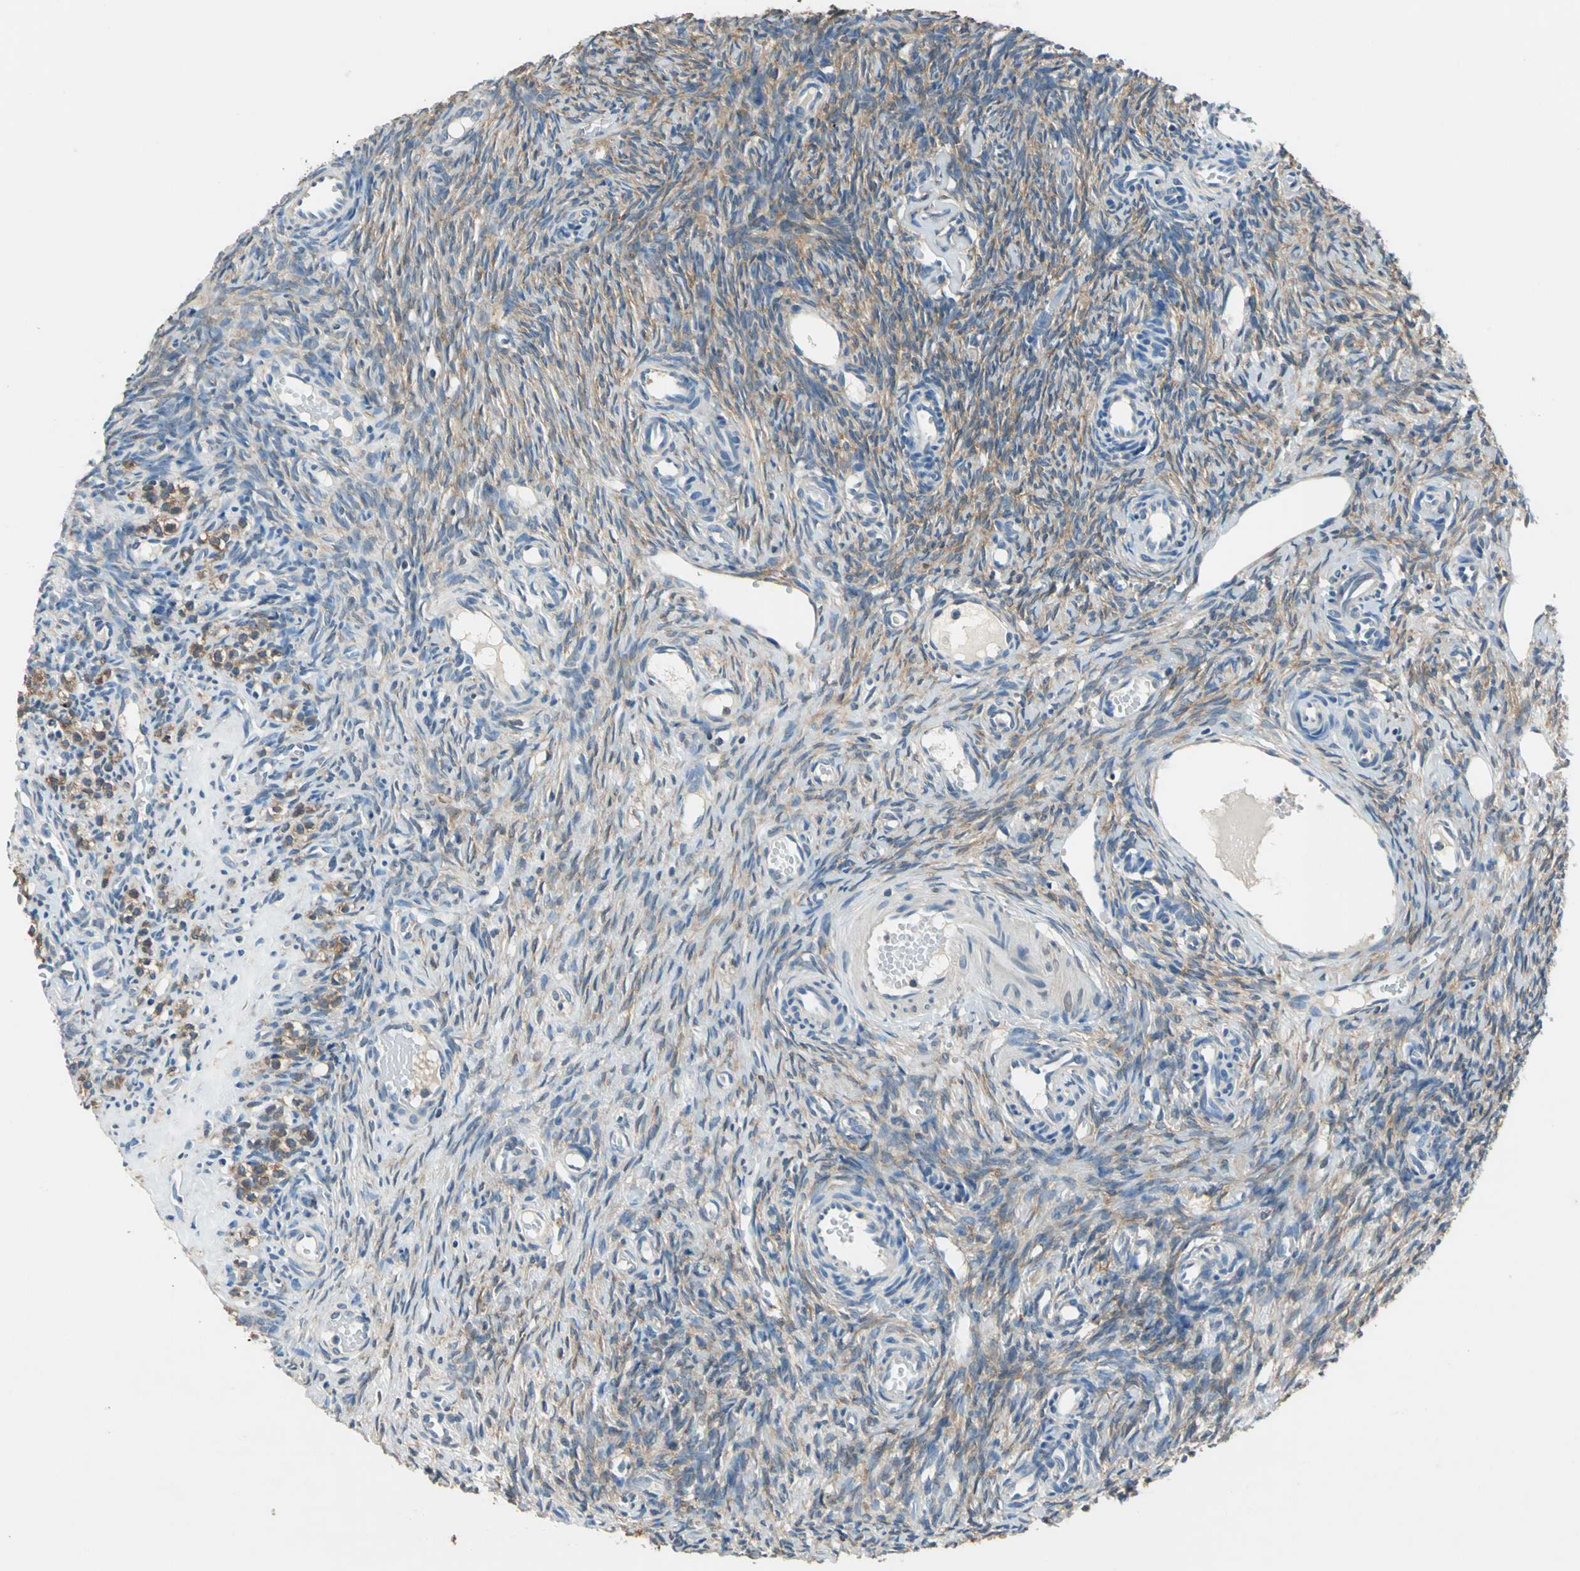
{"staining": {"intensity": "moderate", "quantity": ">75%", "location": "cytoplasmic/membranous"}, "tissue": "ovary", "cell_type": "Follicle cells", "image_type": "normal", "snomed": [{"axis": "morphology", "description": "Normal tissue, NOS"}, {"axis": "topography", "description": "Ovary"}], "caption": "DAB immunohistochemical staining of normal ovary demonstrates moderate cytoplasmic/membranous protein staining in about >75% of follicle cells.", "gene": "PRKCA", "patient": {"sex": "female", "age": 35}}